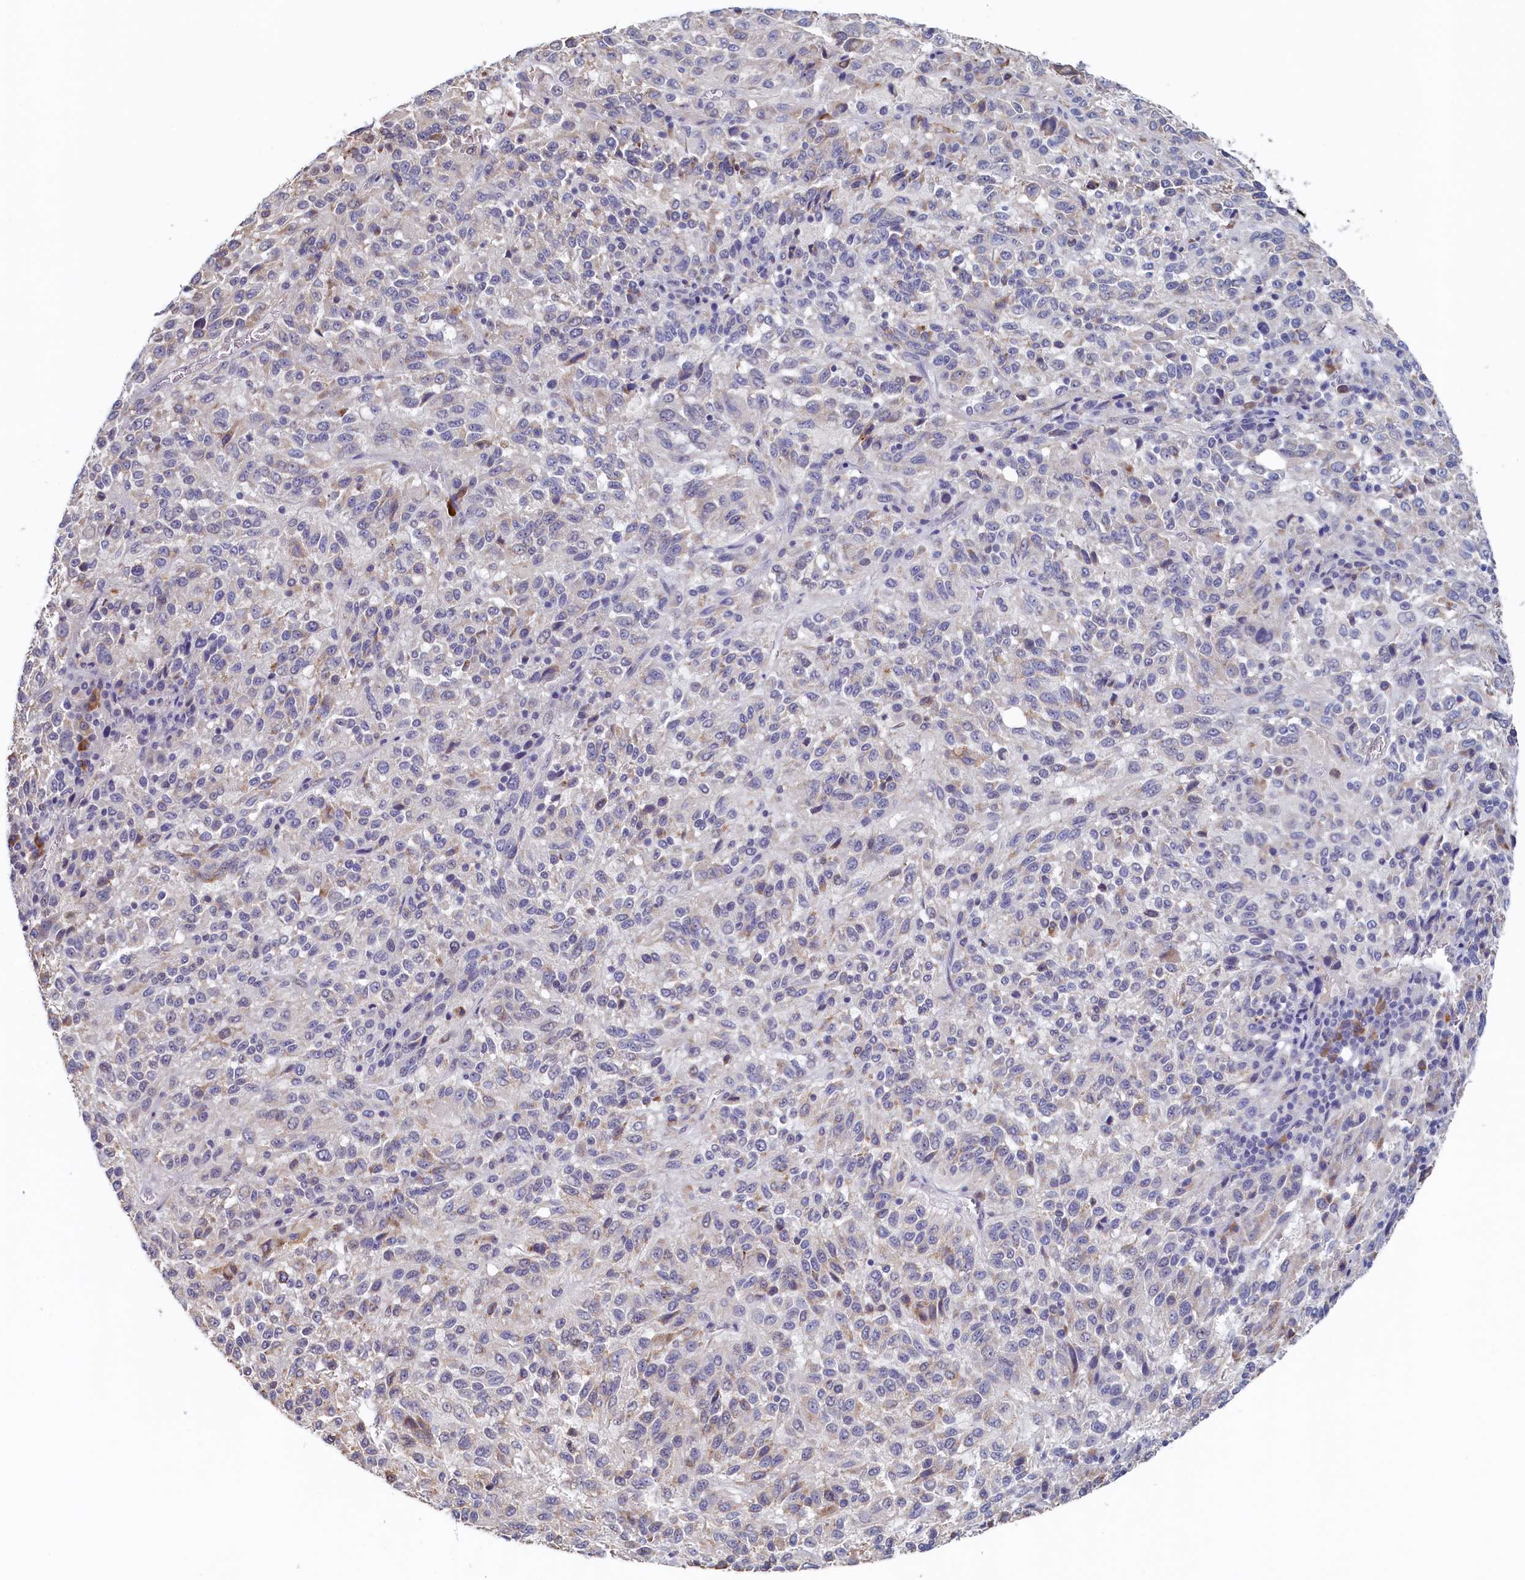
{"staining": {"intensity": "weak", "quantity": "<25%", "location": "cytoplasmic/membranous"}, "tissue": "melanoma", "cell_type": "Tumor cells", "image_type": "cancer", "snomed": [{"axis": "morphology", "description": "Malignant melanoma, Metastatic site"}, {"axis": "topography", "description": "Lung"}], "caption": "Human malignant melanoma (metastatic site) stained for a protein using immunohistochemistry (IHC) displays no expression in tumor cells.", "gene": "MOSPD3", "patient": {"sex": "male", "age": 64}}